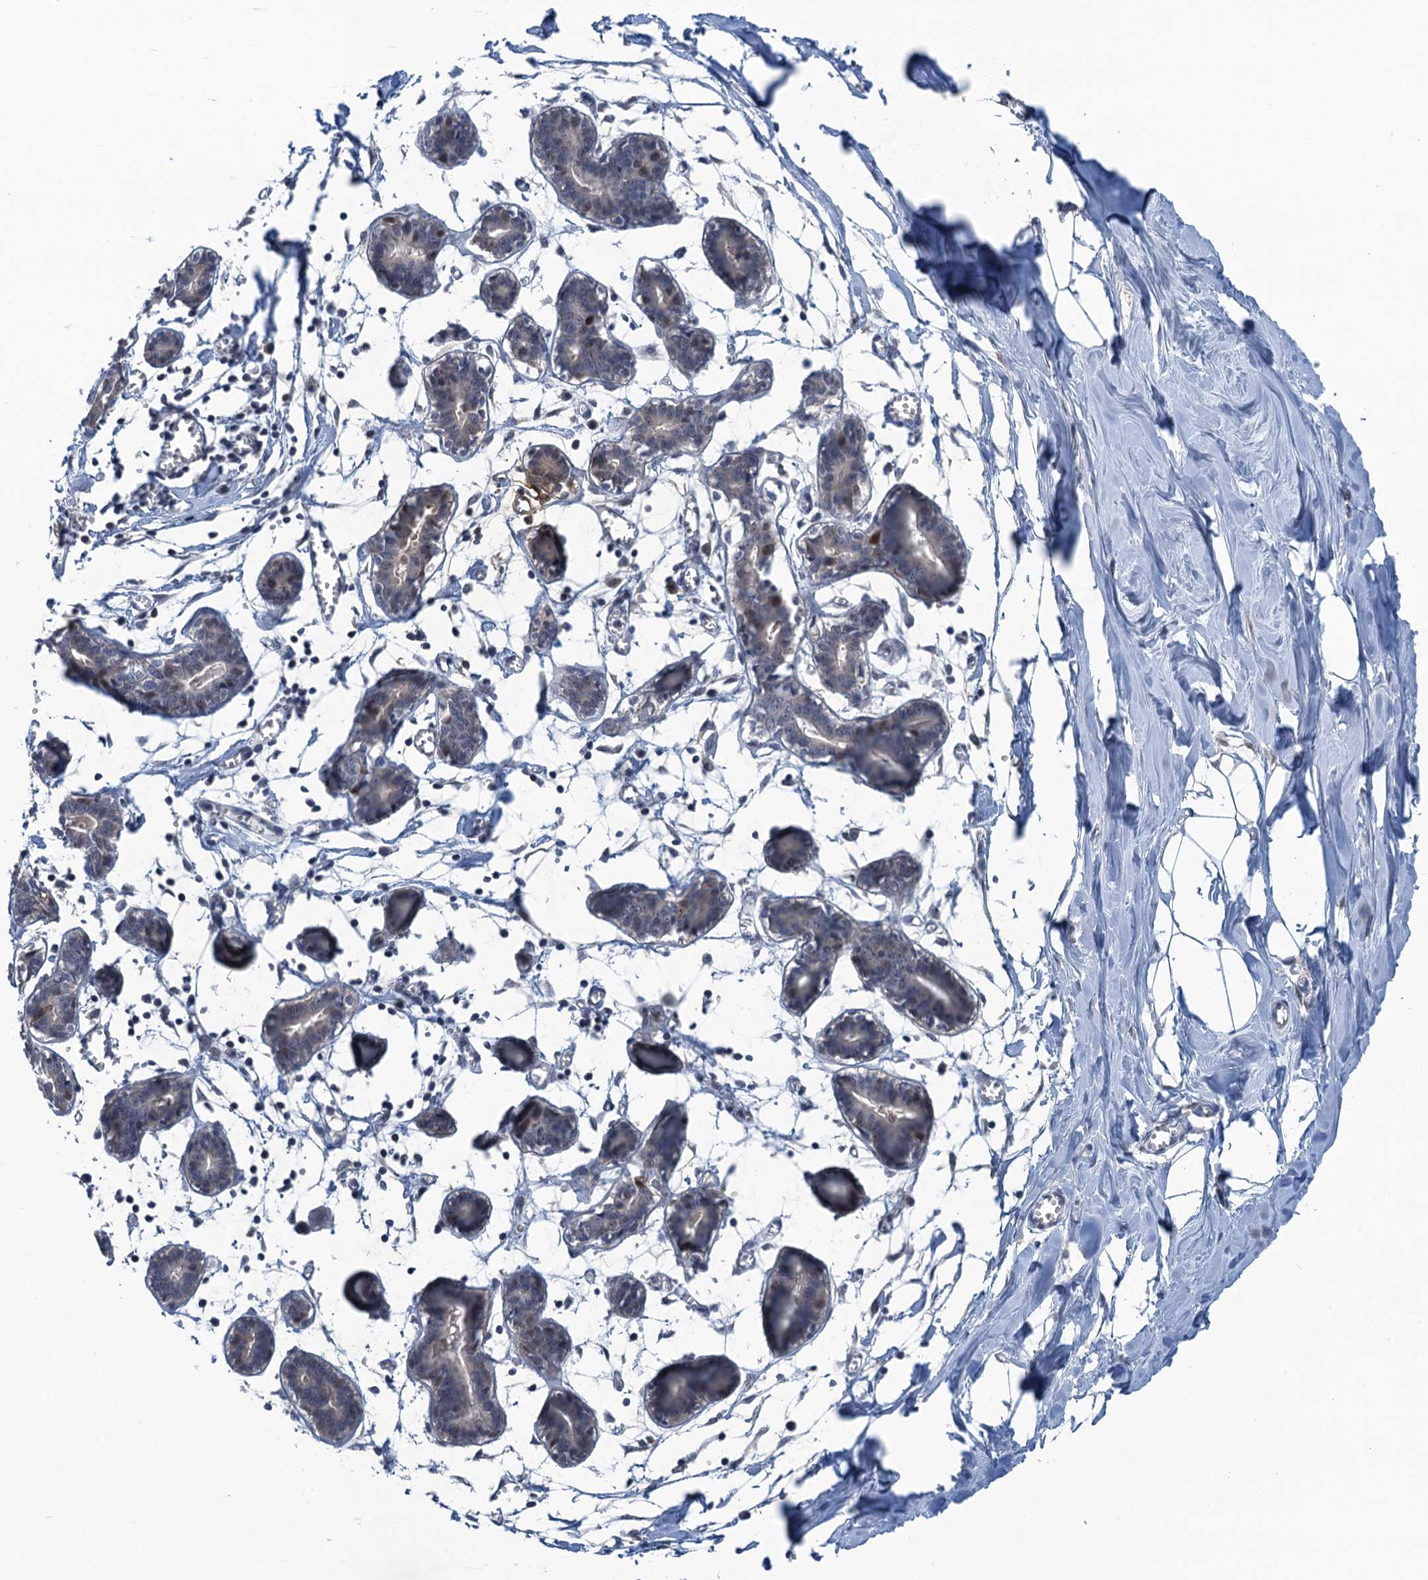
{"staining": {"intensity": "negative", "quantity": "none", "location": "none"}, "tissue": "breast", "cell_type": "Adipocytes", "image_type": "normal", "snomed": [{"axis": "morphology", "description": "Normal tissue, NOS"}, {"axis": "topography", "description": "Breast"}], "caption": "This histopathology image is of normal breast stained with immunohistochemistry to label a protein in brown with the nuclei are counter-stained blue. There is no positivity in adipocytes.", "gene": "MRFAP1", "patient": {"sex": "female", "age": 27}}